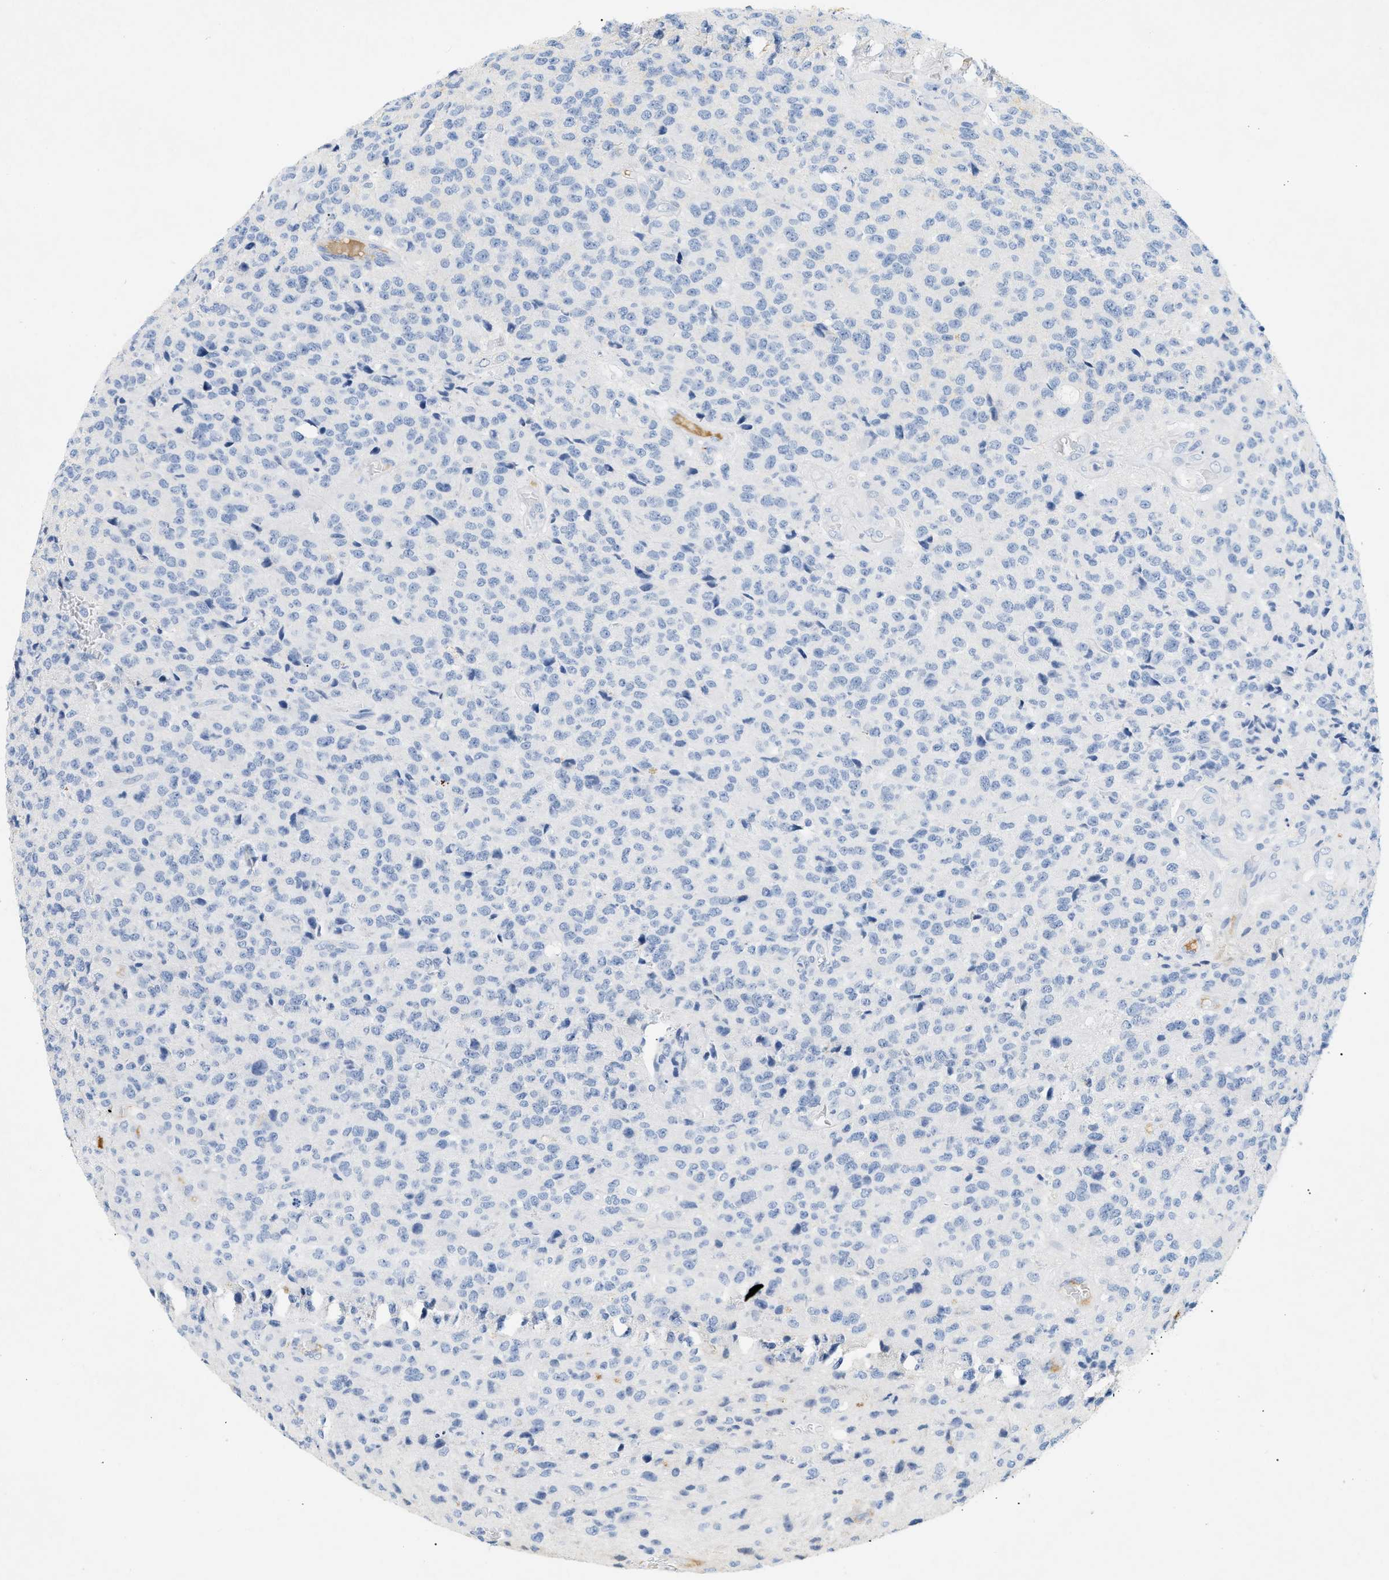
{"staining": {"intensity": "negative", "quantity": "none", "location": "none"}, "tissue": "glioma", "cell_type": "Tumor cells", "image_type": "cancer", "snomed": [{"axis": "morphology", "description": "Glioma, malignant, High grade"}, {"axis": "topography", "description": "pancreas cauda"}], "caption": "Human glioma stained for a protein using immunohistochemistry exhibits no expression in tumor cells.", "gene": "CFH", "patient": {"sex": "male", "age": 60}}